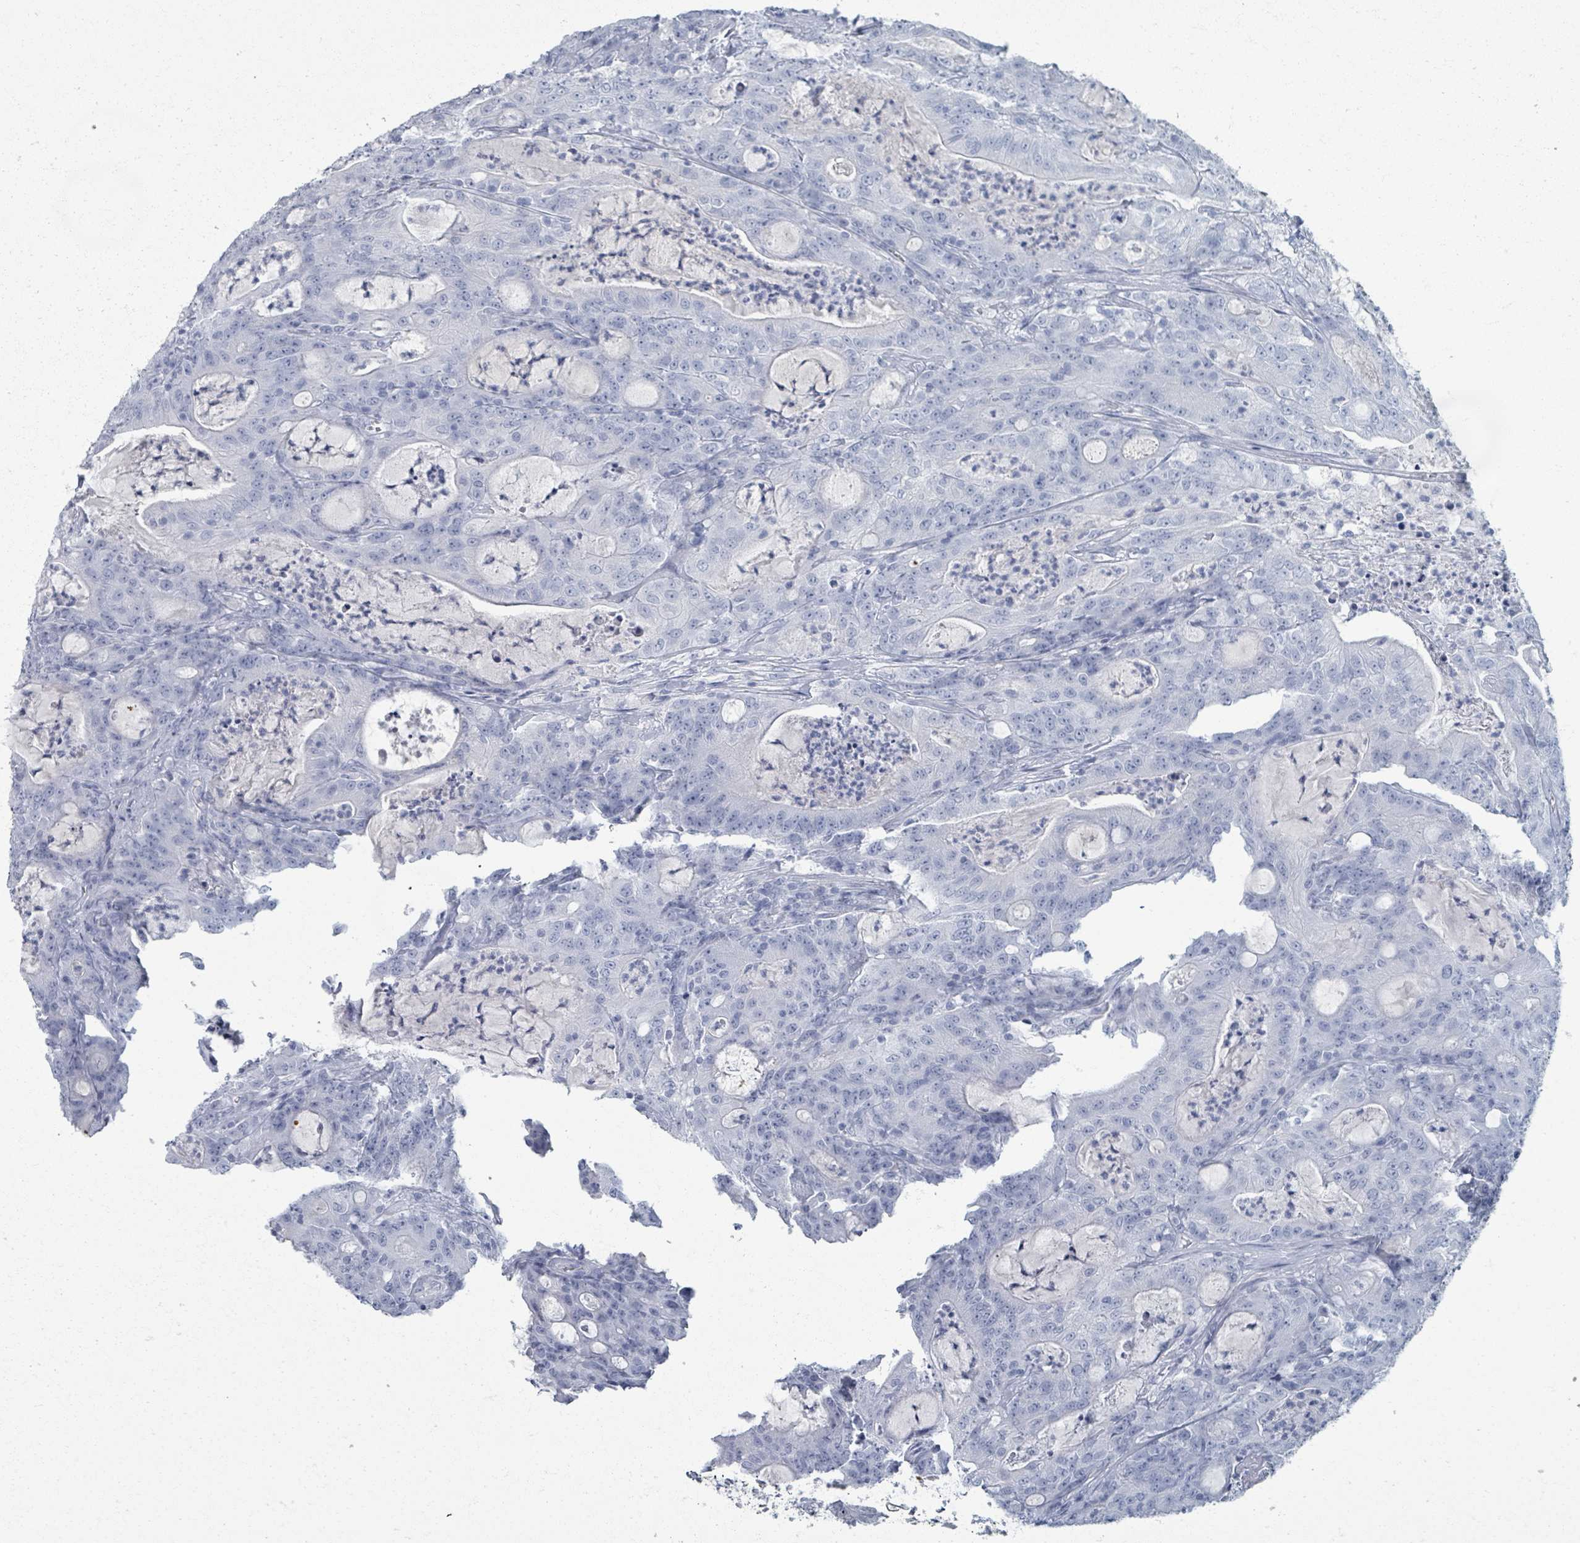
{"staining": {"intensity": "negative", "quantity": "none", "location": "none"}, "tissue": "colorectal cancer", "cell_type": "Tumor cells", "image_type": "cancer", "snomed": [{"axis": "morphology", "description": "Adenocarcinoma, NOS"}, {"axis": "topography", "description": "Colon"}], "caption": "This image is of adenocarcinoma (colorectal) stained with immunohistochemistry (IHC) to label a protein in brown with the nuclei are counter-stained blue. There is no staining in tumor cells.", "gene": "TAS2R1", "patient": {"sex": "male", "age": 83}}